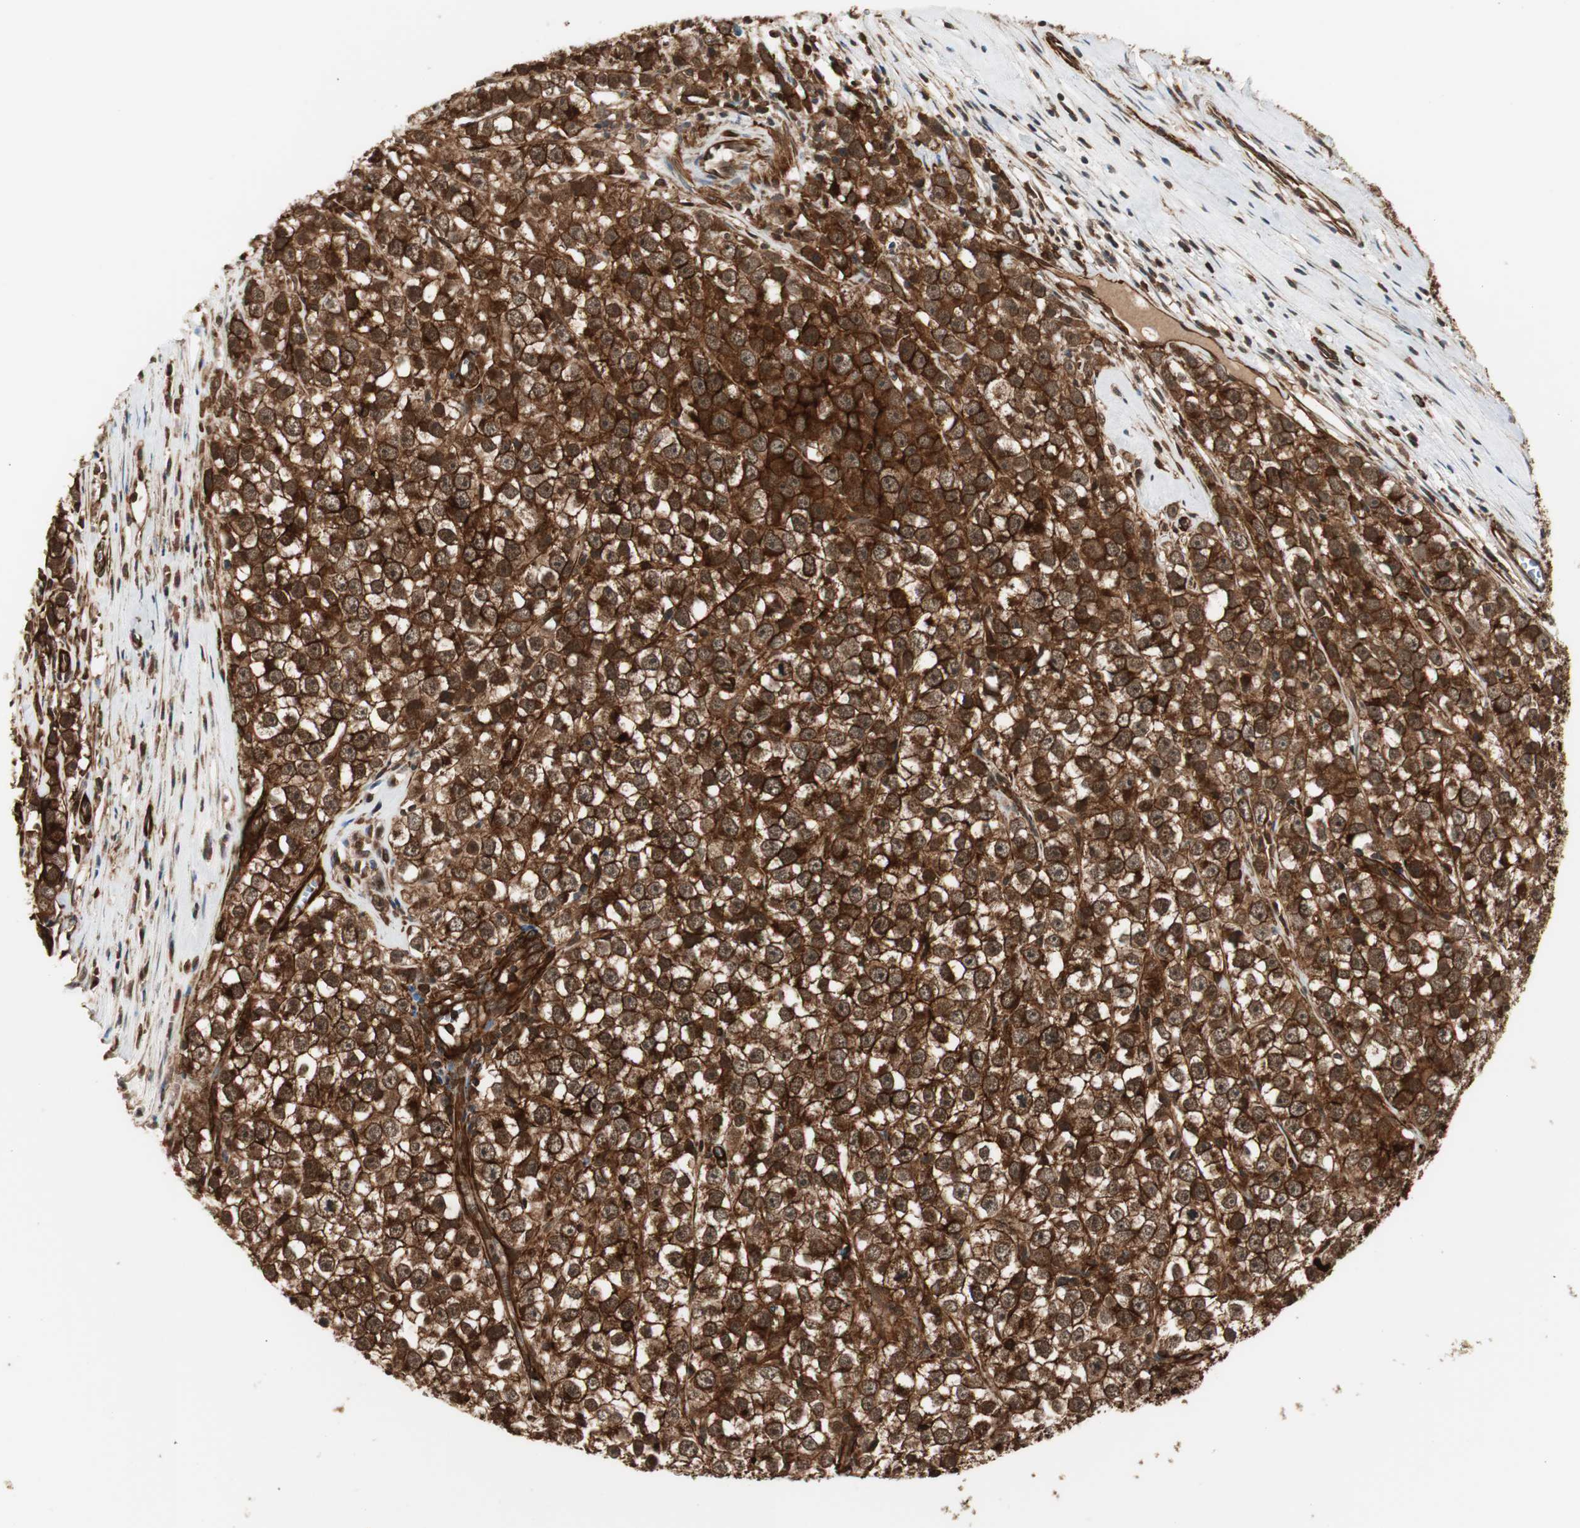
{"staining": {"intensity": "strong", "quantity": ">75%", "location": "cytoplasmic/membranous,nuclear"}, "tissue": "testis cancer", "cell_type": "Tumor cells", "image_type": "cancer", "snomed": [{"axis": "morphology", "description": "Seminoma, NOS"}, {"axis": "morphology", "description": "Carcinoma, Embryonal, NOS"}, {"axis": "topography", "description": "Testis"}], "caption": "Immunohistochemistry (IHC) (DAB (3,3'-diaminobenzidine)) staining of human seminoma (testis) demonstrates strong cytoplasmic/membranous and nuclear protein staining in about >75% of tumor cells. (DAB (3,3'-diaminobenzidine) = brown stain, brightfield microscopy at high magnification).", "gene": "PTPN11", "patient": {"sex": "male", "age": 52}}